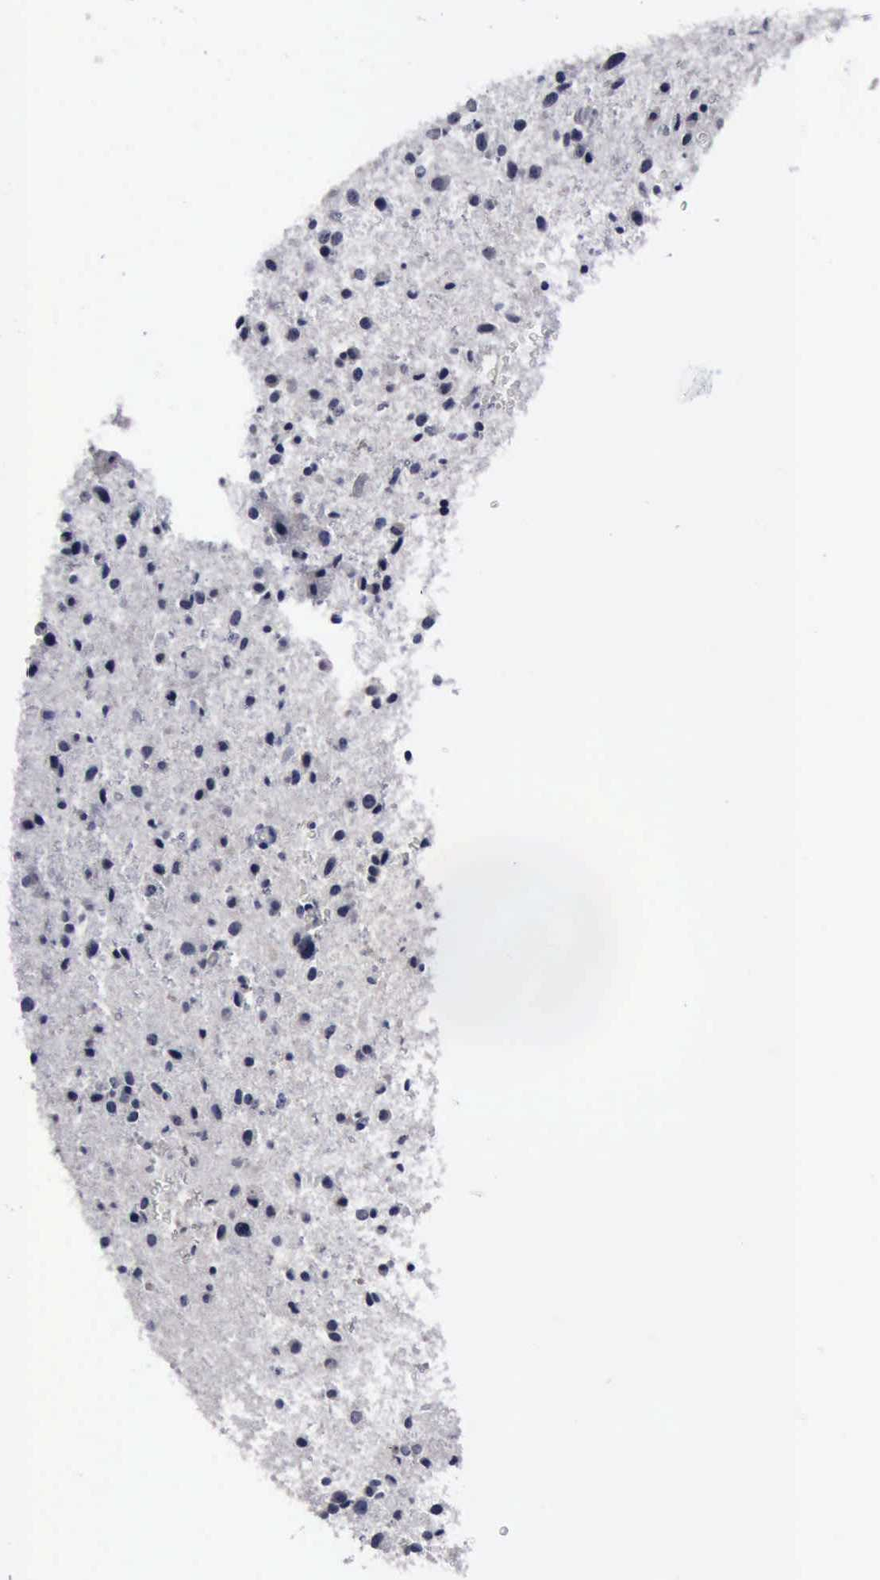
{"staining": {"intensity": "negative", "quantity": "none", "location": "none"}, "tissue": "glioma", "cell_type": "Tumor cells", "image_type": "cancer", "snomed": [{"axis": "morphology", "description": "Glioma, malignant, Low grade"}, {"axis": "topography", "description": "Brain"}], "caption": "DAB (3,3'-diaminobenzidine) immunohistochemical staining of malignant glioma (low-grade) demonstrates no significant positivity in tumor cells.", "gene": "MYO18B", "patient": {"sex": "female", "age": 46}}